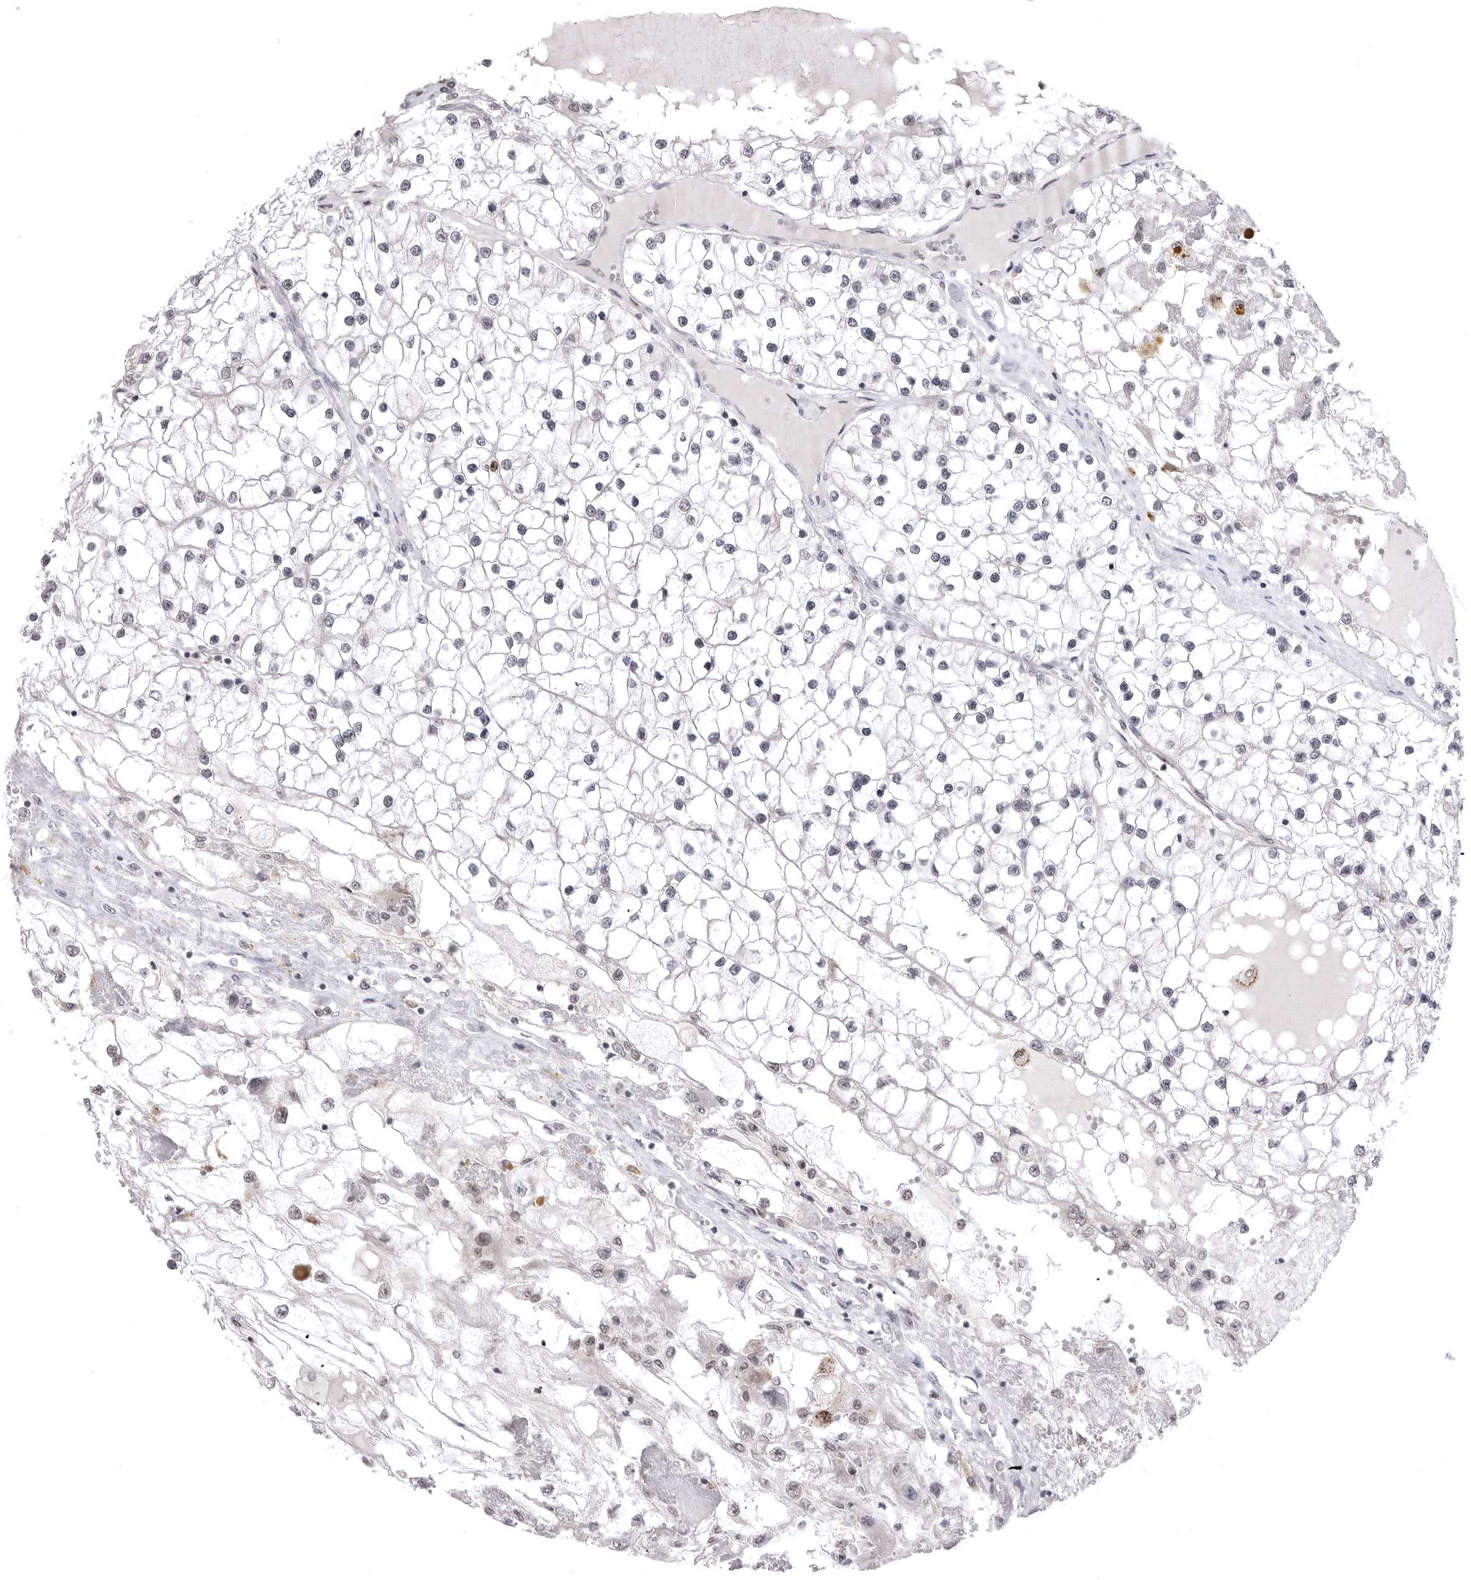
{"staining": {"intensity": "negative", "quantity": "none", "location": "none"}, "tissue": "renal cancer", "cell_type": "Tumor cells", "image_type": "cancer", "snomed": [{"axis": "morphology", "description": "Adenocarcinoma, NOS"}, {"axis": "topography", "description": "Kidney"}], "caption": "This is an IHC histopathology image of human renal cancer (adenocarcinoma). There is no positivity in tumor cells.", "gene": "PTK2B", "patient": {"sex": "male", "age": 68}}